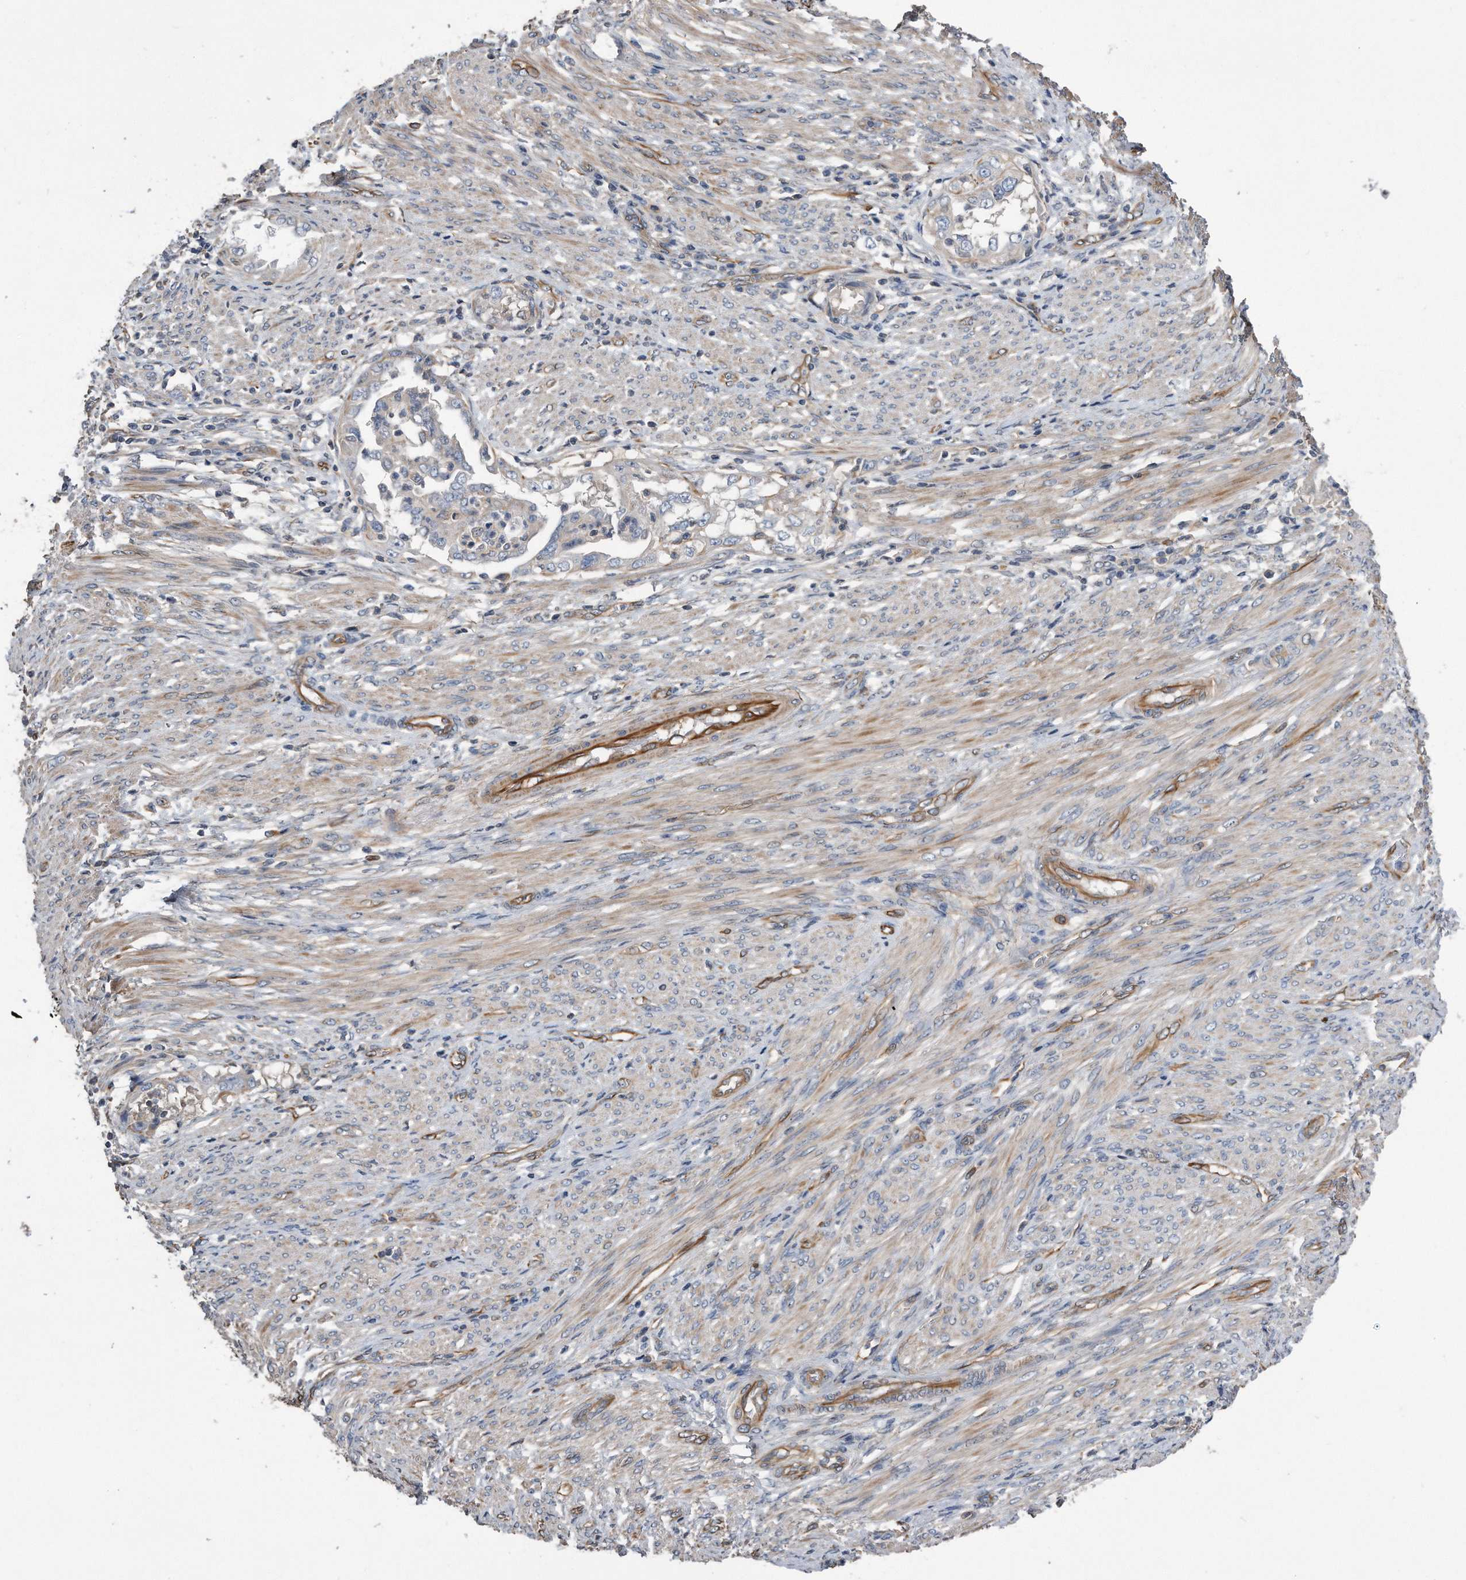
{"staining": {"intensity": "negative", "quantity": "none", "location": "none"}, "tissue": "endometrial cancer", "cell_type": "Tumor cells", "image_type": "cancer", "snomed": [{"axis": "morphology", "description": "Adenocarcinoma, NOS"}, {"axis": "topography", "description": "Endometrium"}], "caption": "Immunohistochemistry micrograph of human endometrial cancer (adenocarcinoma) stained for a protein (brown), which demonstrates no positivity in tumor cells.", "gene": "GPC1", "patient": {"sex": "female", "age": 85}}